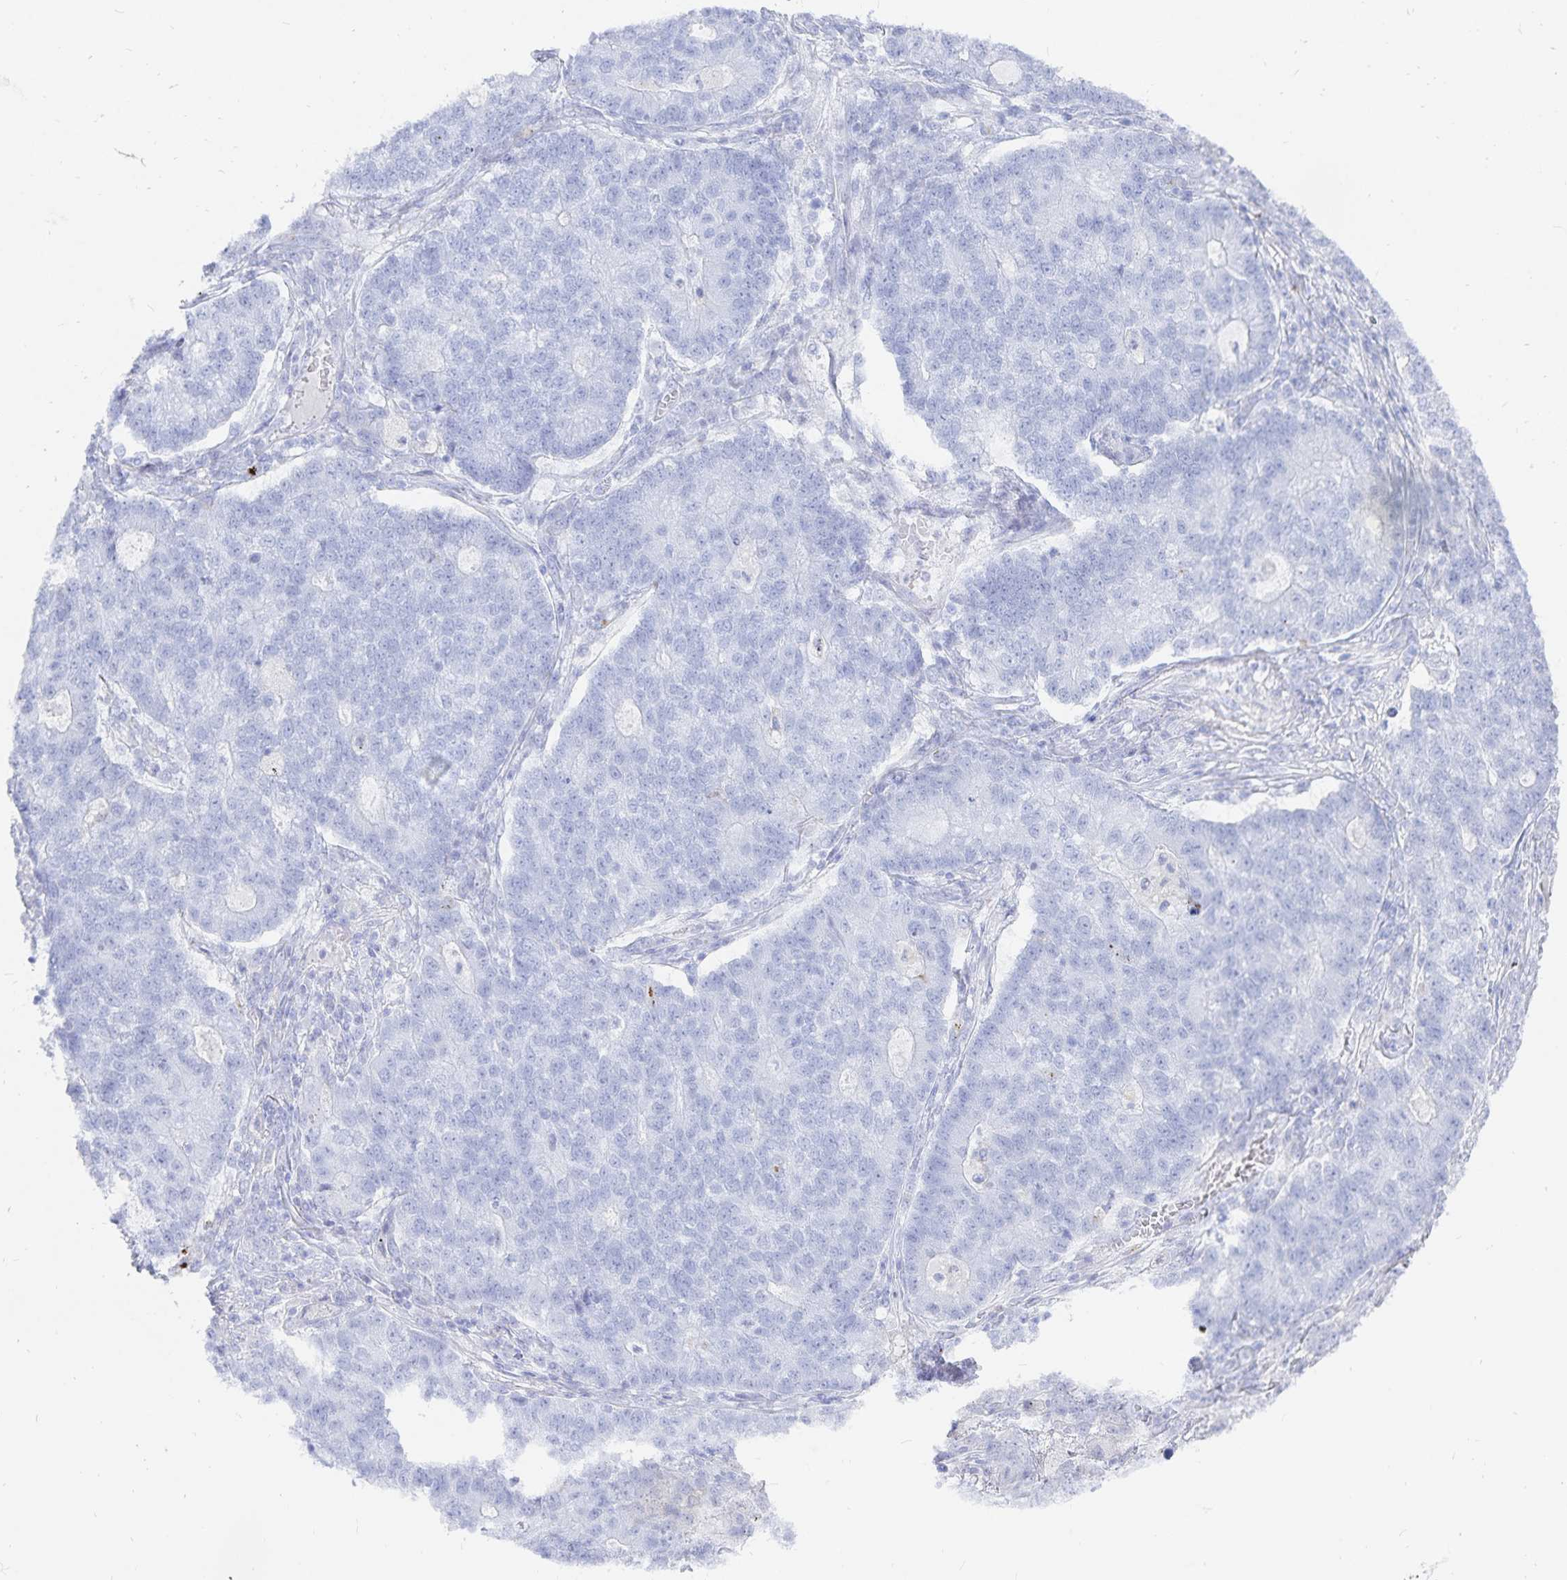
{"staining": {"intensity": "negative", "quantity": "none", "location": "none"}, "tissue": "lung cancer", "cell_type": "Tumor cells", "image_type": "cancer", "snomed": [{"axis": "morphology", "description": "Adenocarcinoma, NOS"}, {"axis": "topography", "description": "Lung"}], "caption": "An immunohistochemistry (IHC) photomicrograph of adenocarcinoma (lung) is shown. There is no staining in tumor cells of adenocarcinoma (lung). (Immunohistochemistry, brightfield microscopy, high magnification).", "gene": "INSL5", "patient": {"sex": "male", "age": 57}}